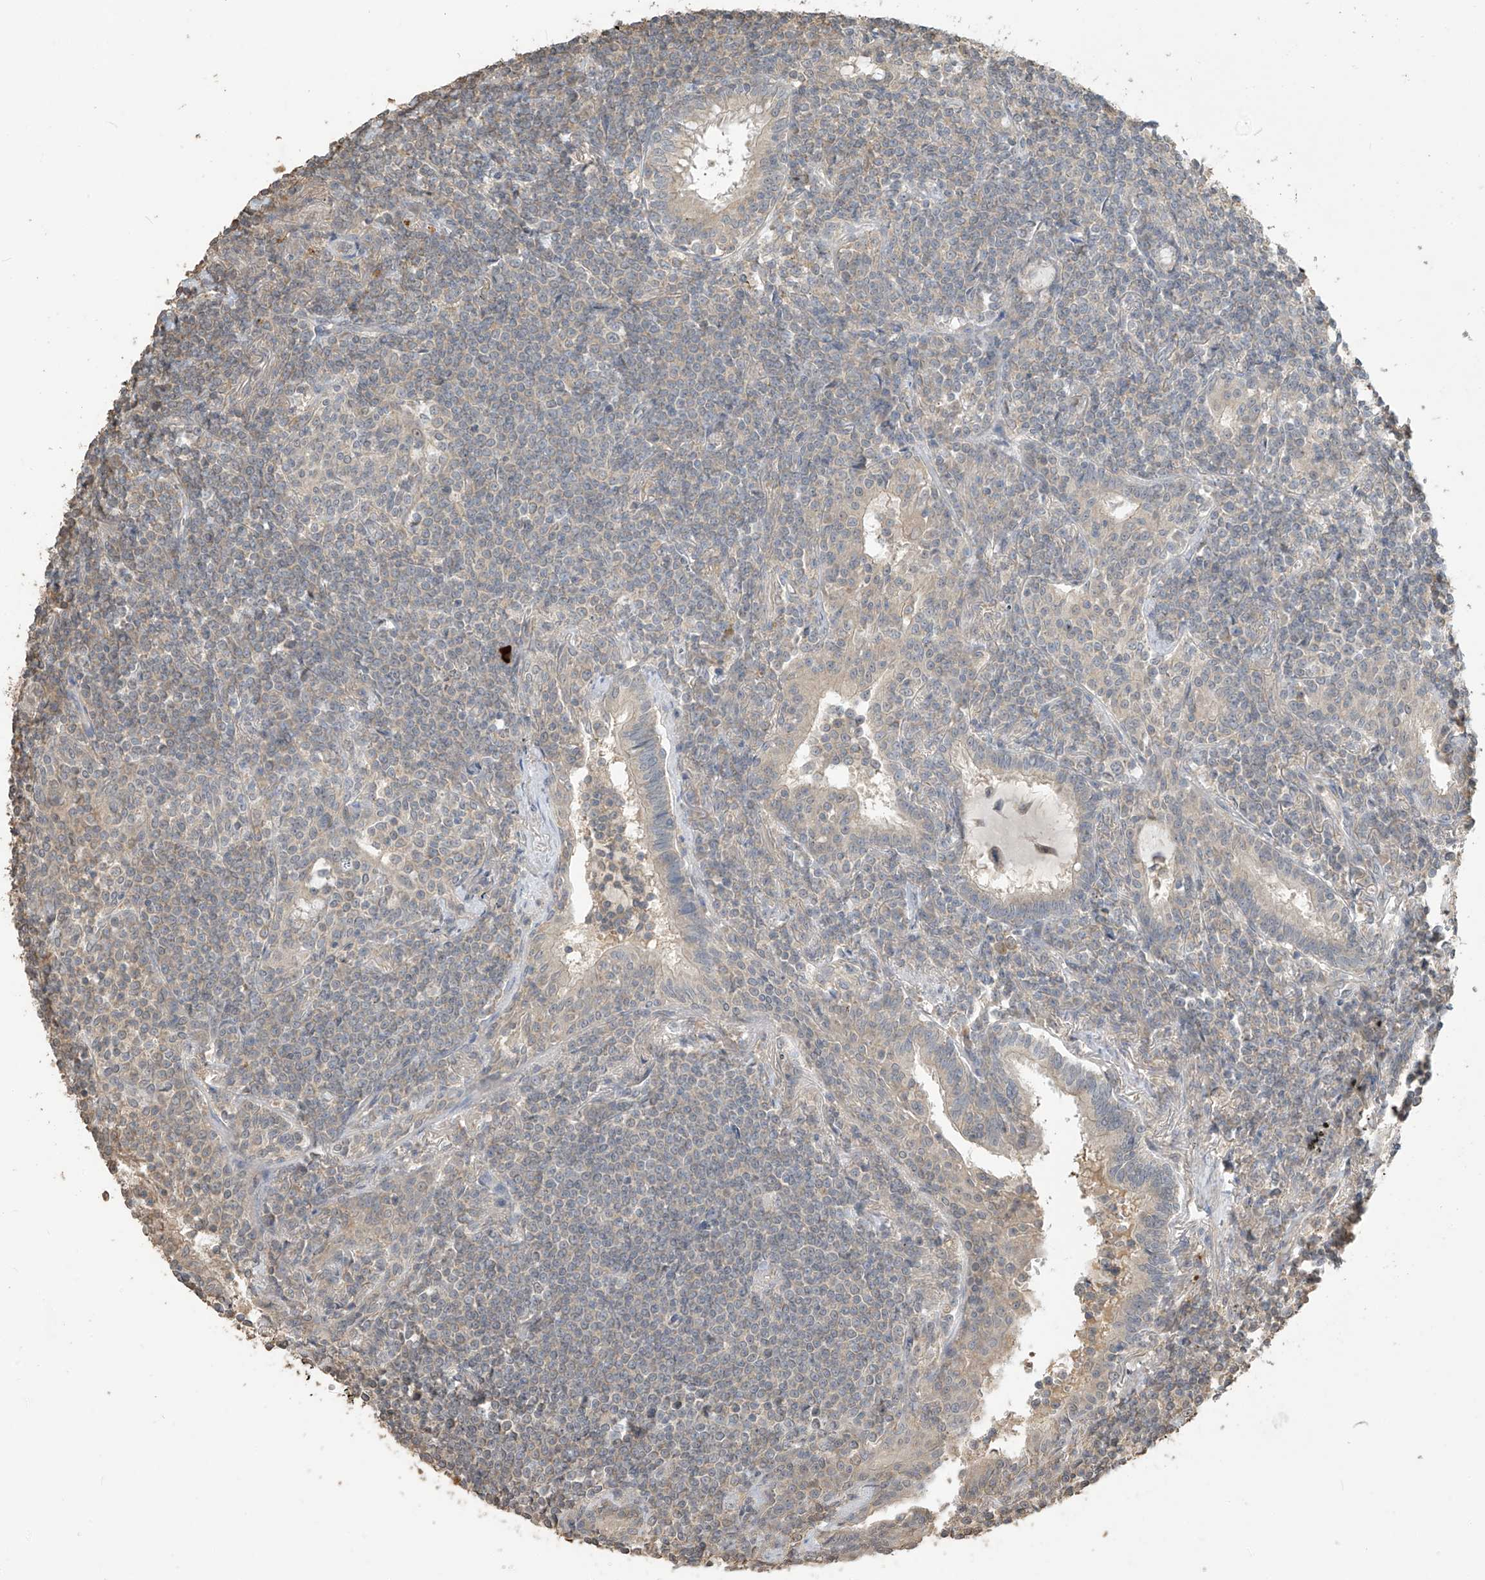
{"staining": {"intensity": "negative", "quantity": "none", "location": "none"}, "tissue": "lymphoma", "cell_type": "Tumor cells", "image_type": "cancer", "snomed": [{"axis": "morphology", "description": "Malignant lymphoma, non-Hodgkin's type, Low grade"}, {"axis": "topography", "description": "Lung"}], "caption": "Low-grade malignant lymphoma, non-Hodgkin's type stained for a protein using immunohistochemistry (IHC) reveals no positivity tumor cells.", "gene": "SLFN14", "patient": {"sex": "female", "age": 71}}